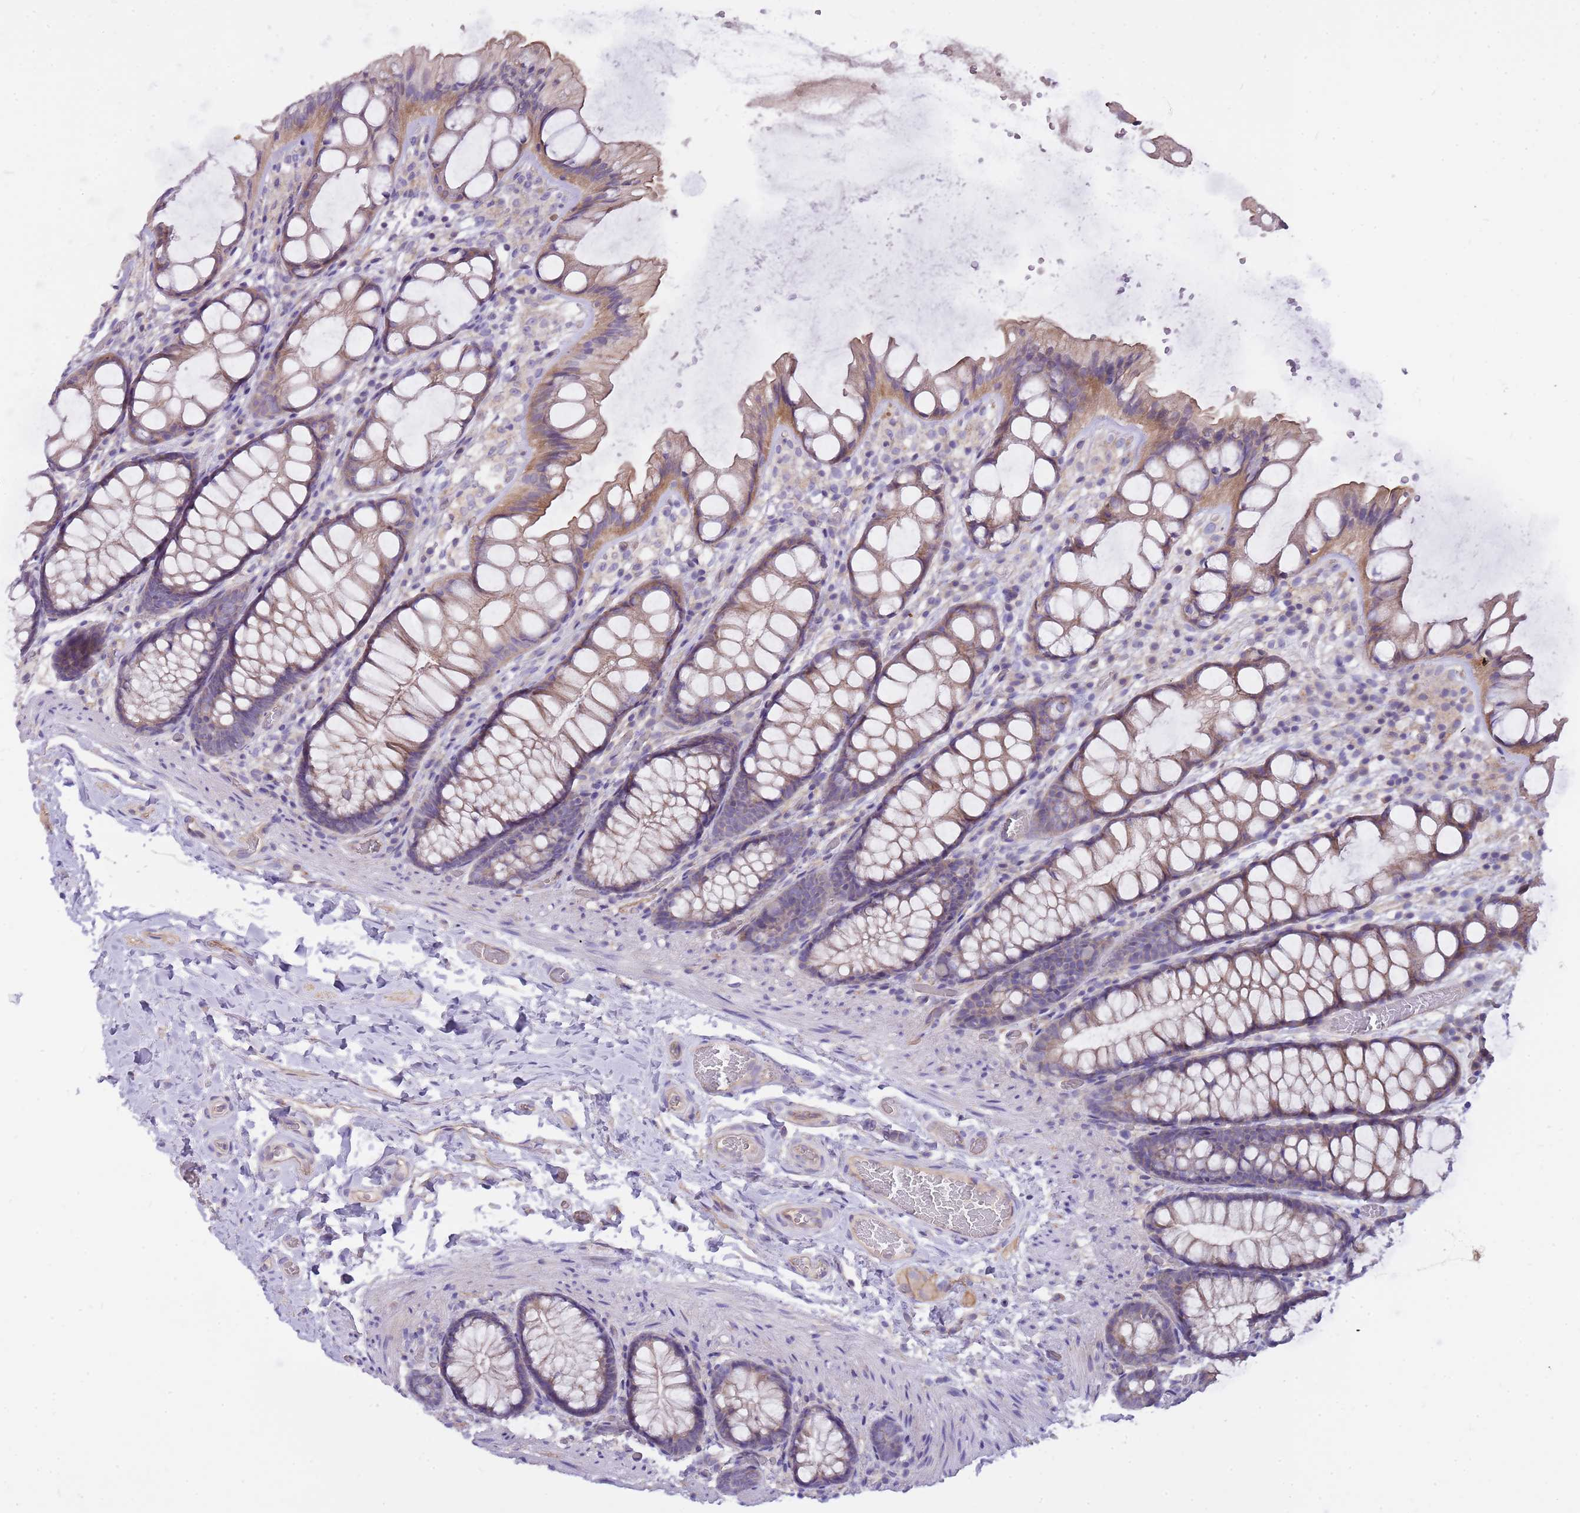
{"staining": {"intensity": "weak", "quantity": ">75%", "location": "cytoplasmic/membranous"}, "tissue": "colon", "cell_type": "Endothelial cells", "image_type": "normal", "snomed": [{"axis": "morphology", "description": "Normal tissue, NOS"}, {"axis": "topography", "description": "Colon"}], "caption": "Endothelial cells demonstrate low levels of weak cytoplasmic/membranous staining in approximately >75% of cells in unremarkable human colon.", "gene": "NTN4", "patient": {"sex": "male", "age": 47}}